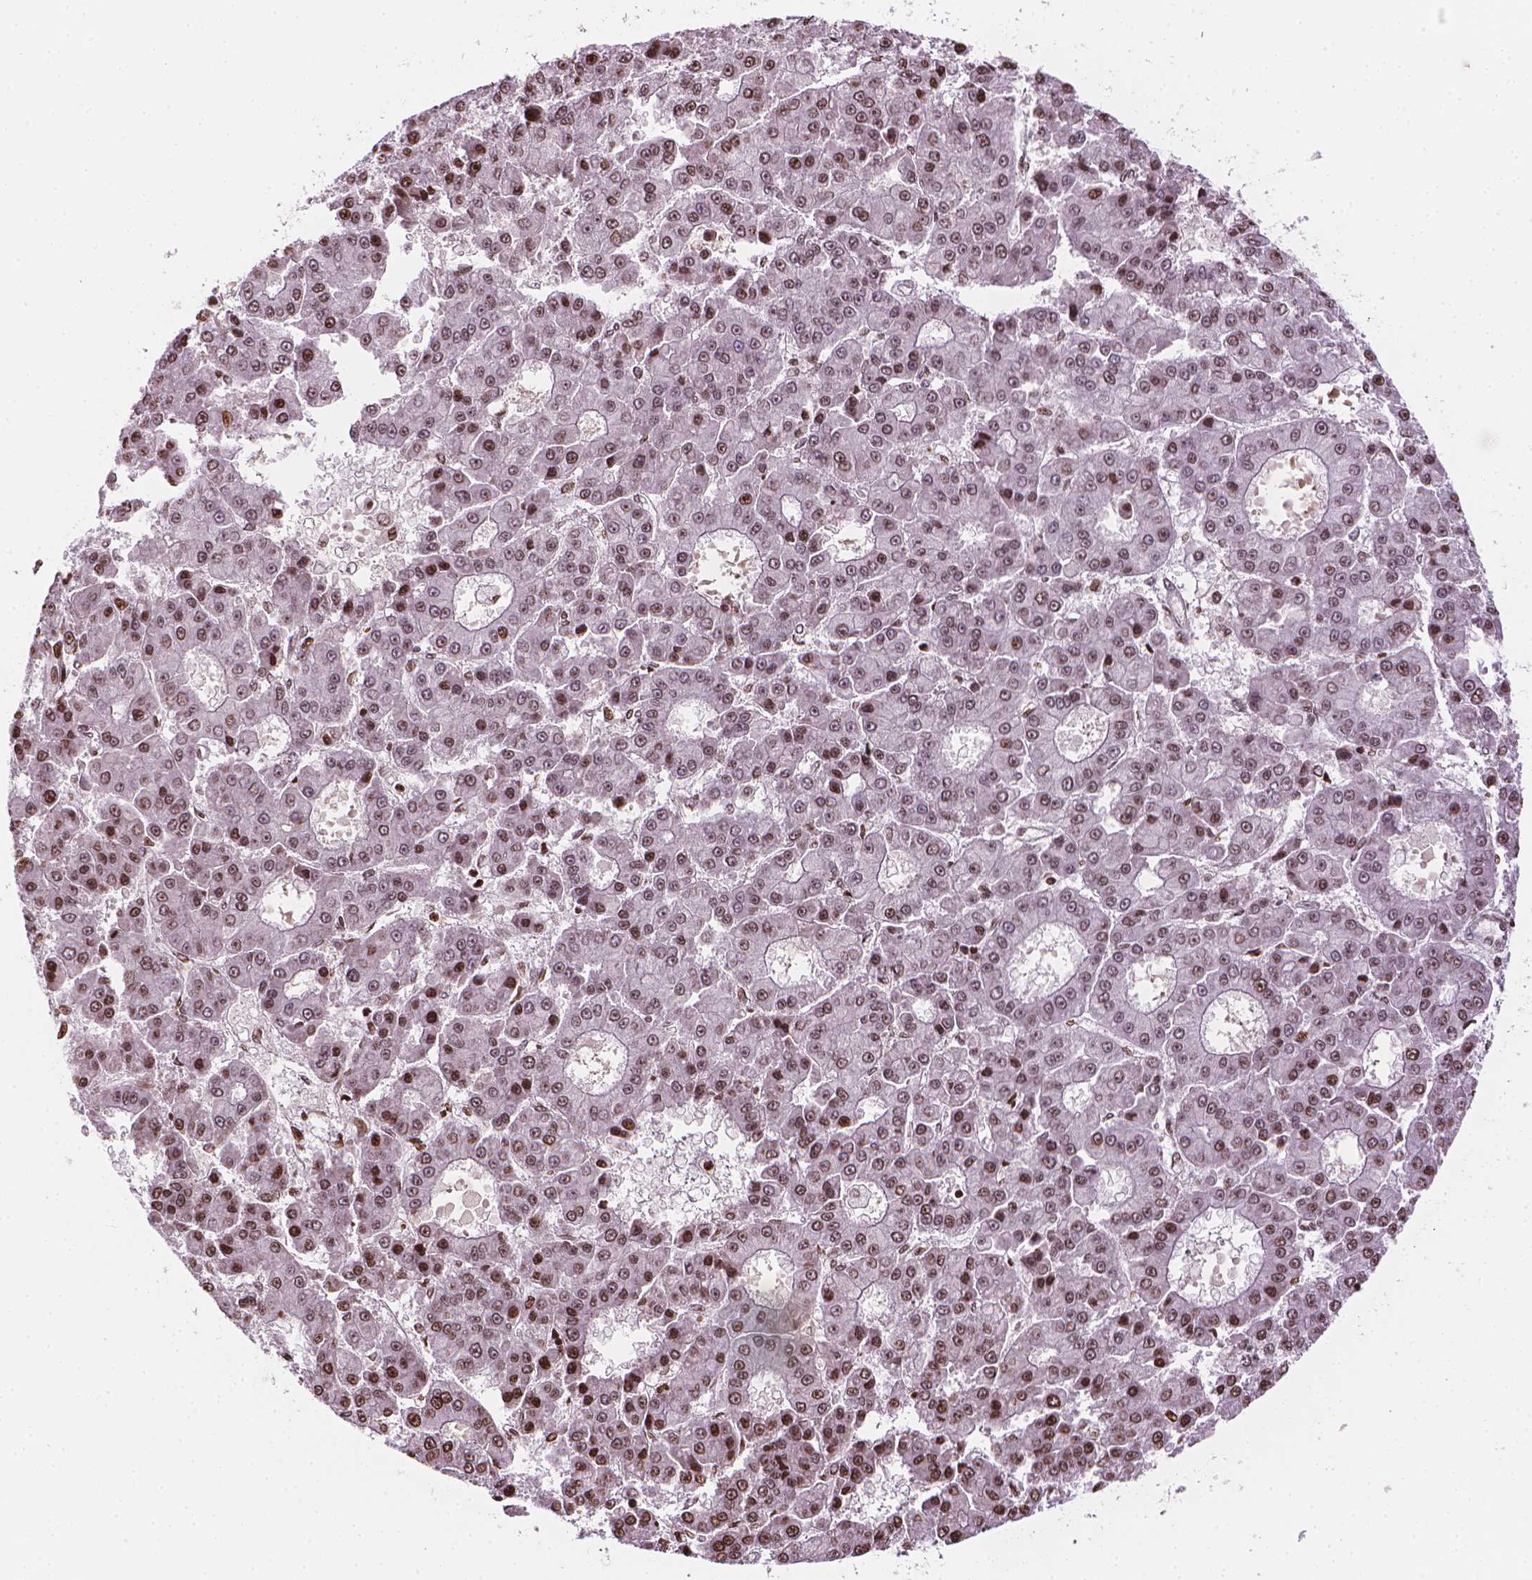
{"staining": {"intensity": "moderate", "quantity": ">75%", "location": "nuclear"}, "tissue": "liver cancer", "cell_type": "Tumor cells", "image_type": "cancer", "snomed": [{"axis": "morphology", "description": "Carcinoma, Hepatocellular, NOS"}, {"axis": "topography", "description": "Liver"}], "caption": "Liver cancer (hepatocellular carcinoma) stained with DAB immunohistochemistry (IHC) displays medium levels of moderate nuclear expression in approximately >75% of tumor cells.", "gene": "PIP4K2A", "patient": {"sex": "male", "age": 70}}